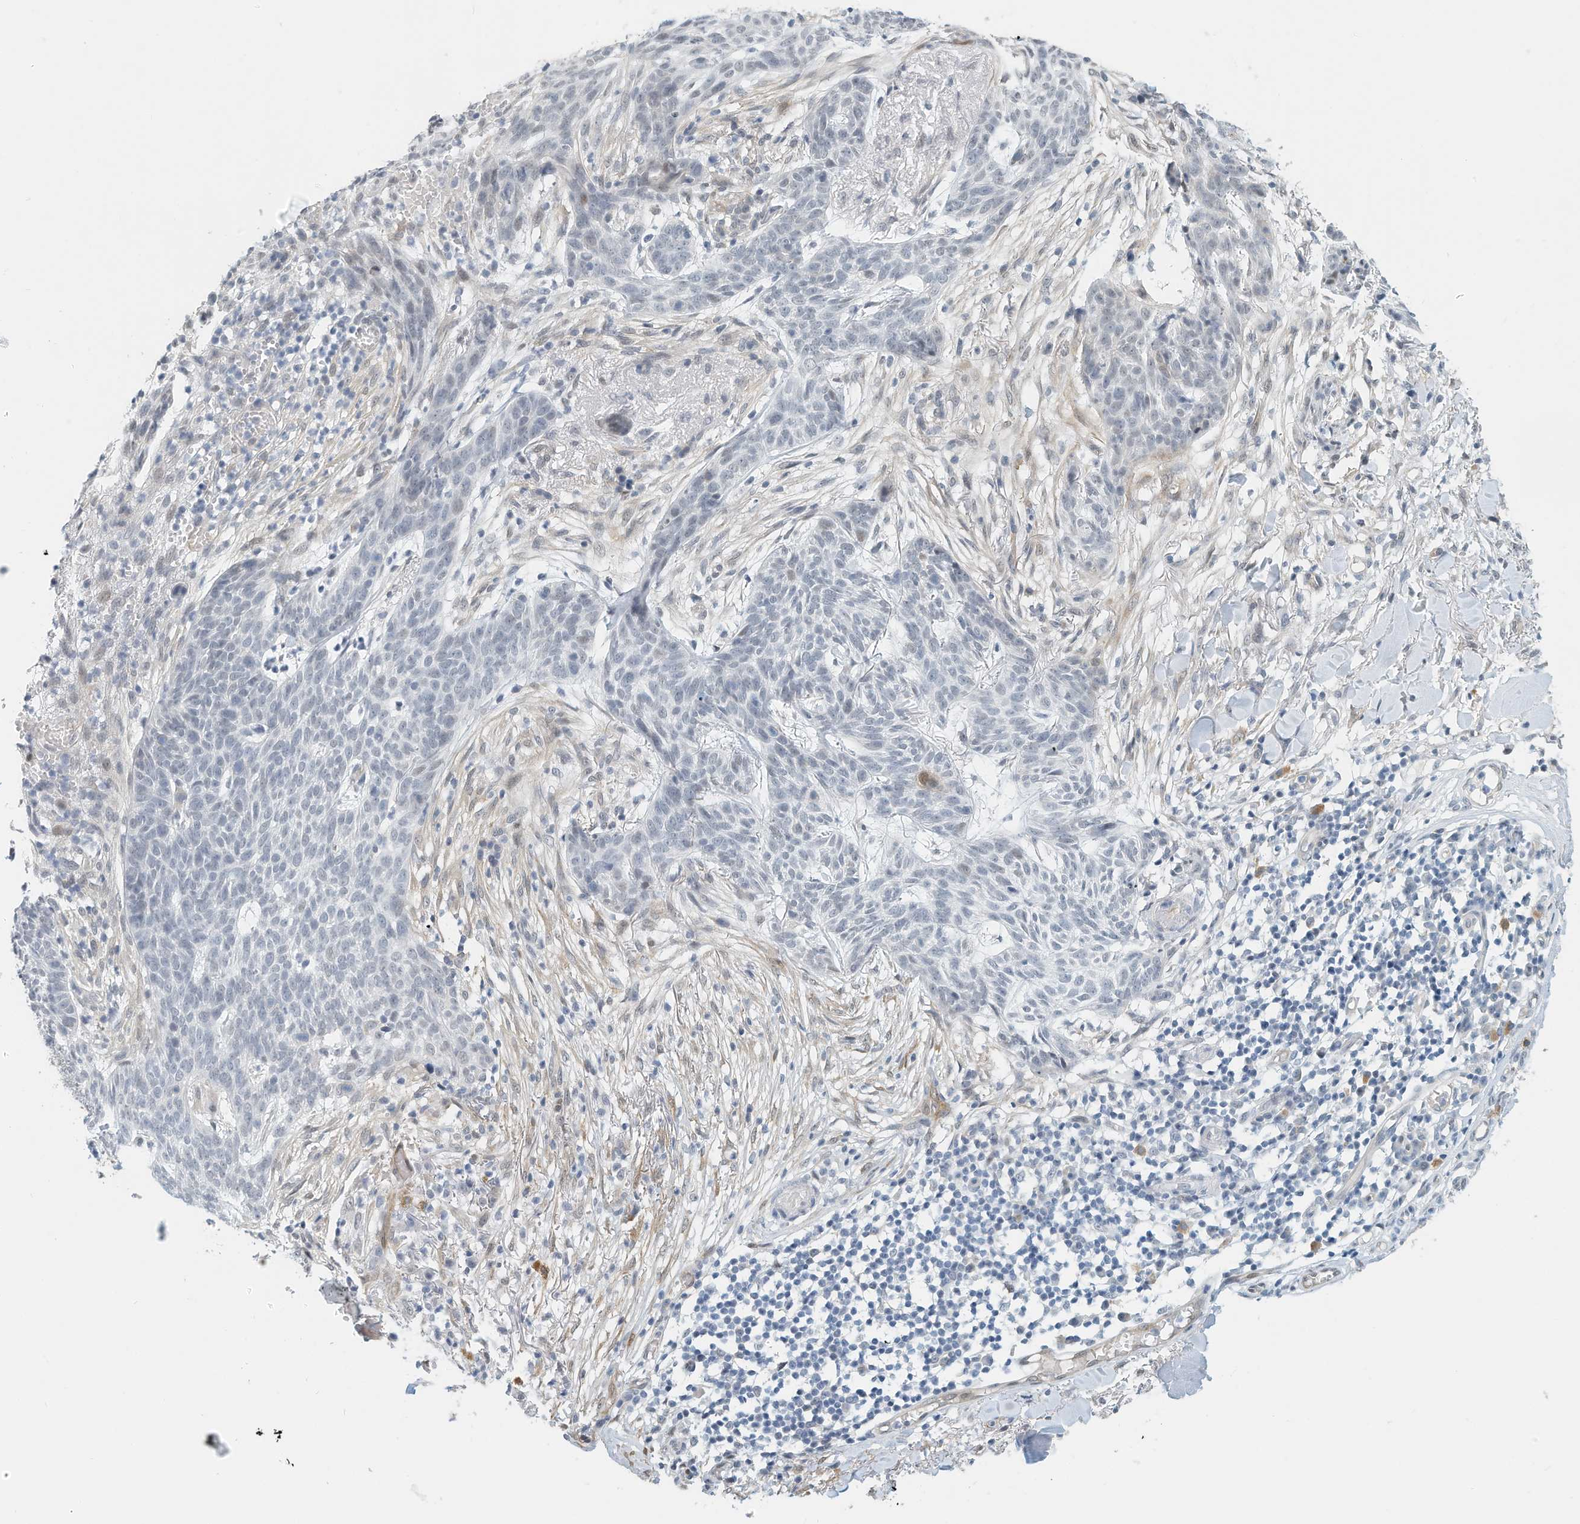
{"staining": {"intensity": "negative", "quantity": "none", "location": "none"}, "tissue": "skin cancer", "cell_type": "Tumor cells", "image_type": "cancer", "snomed": [{"axis": "morphology", "description": "Normal tissue, NOS"}, {"axis": "morphology", "description": "Basal cell carcinoma"}, {"axis": "topography", "description": "Skin"}], "caption": "Human basal cell carcinoma (skin) stained for a protein using immunohistochemistry (IHC) reveals no positivity in tumor cells.", "gene": "ARHGAP28", "patient": {"sex": "male", "age": 64}}